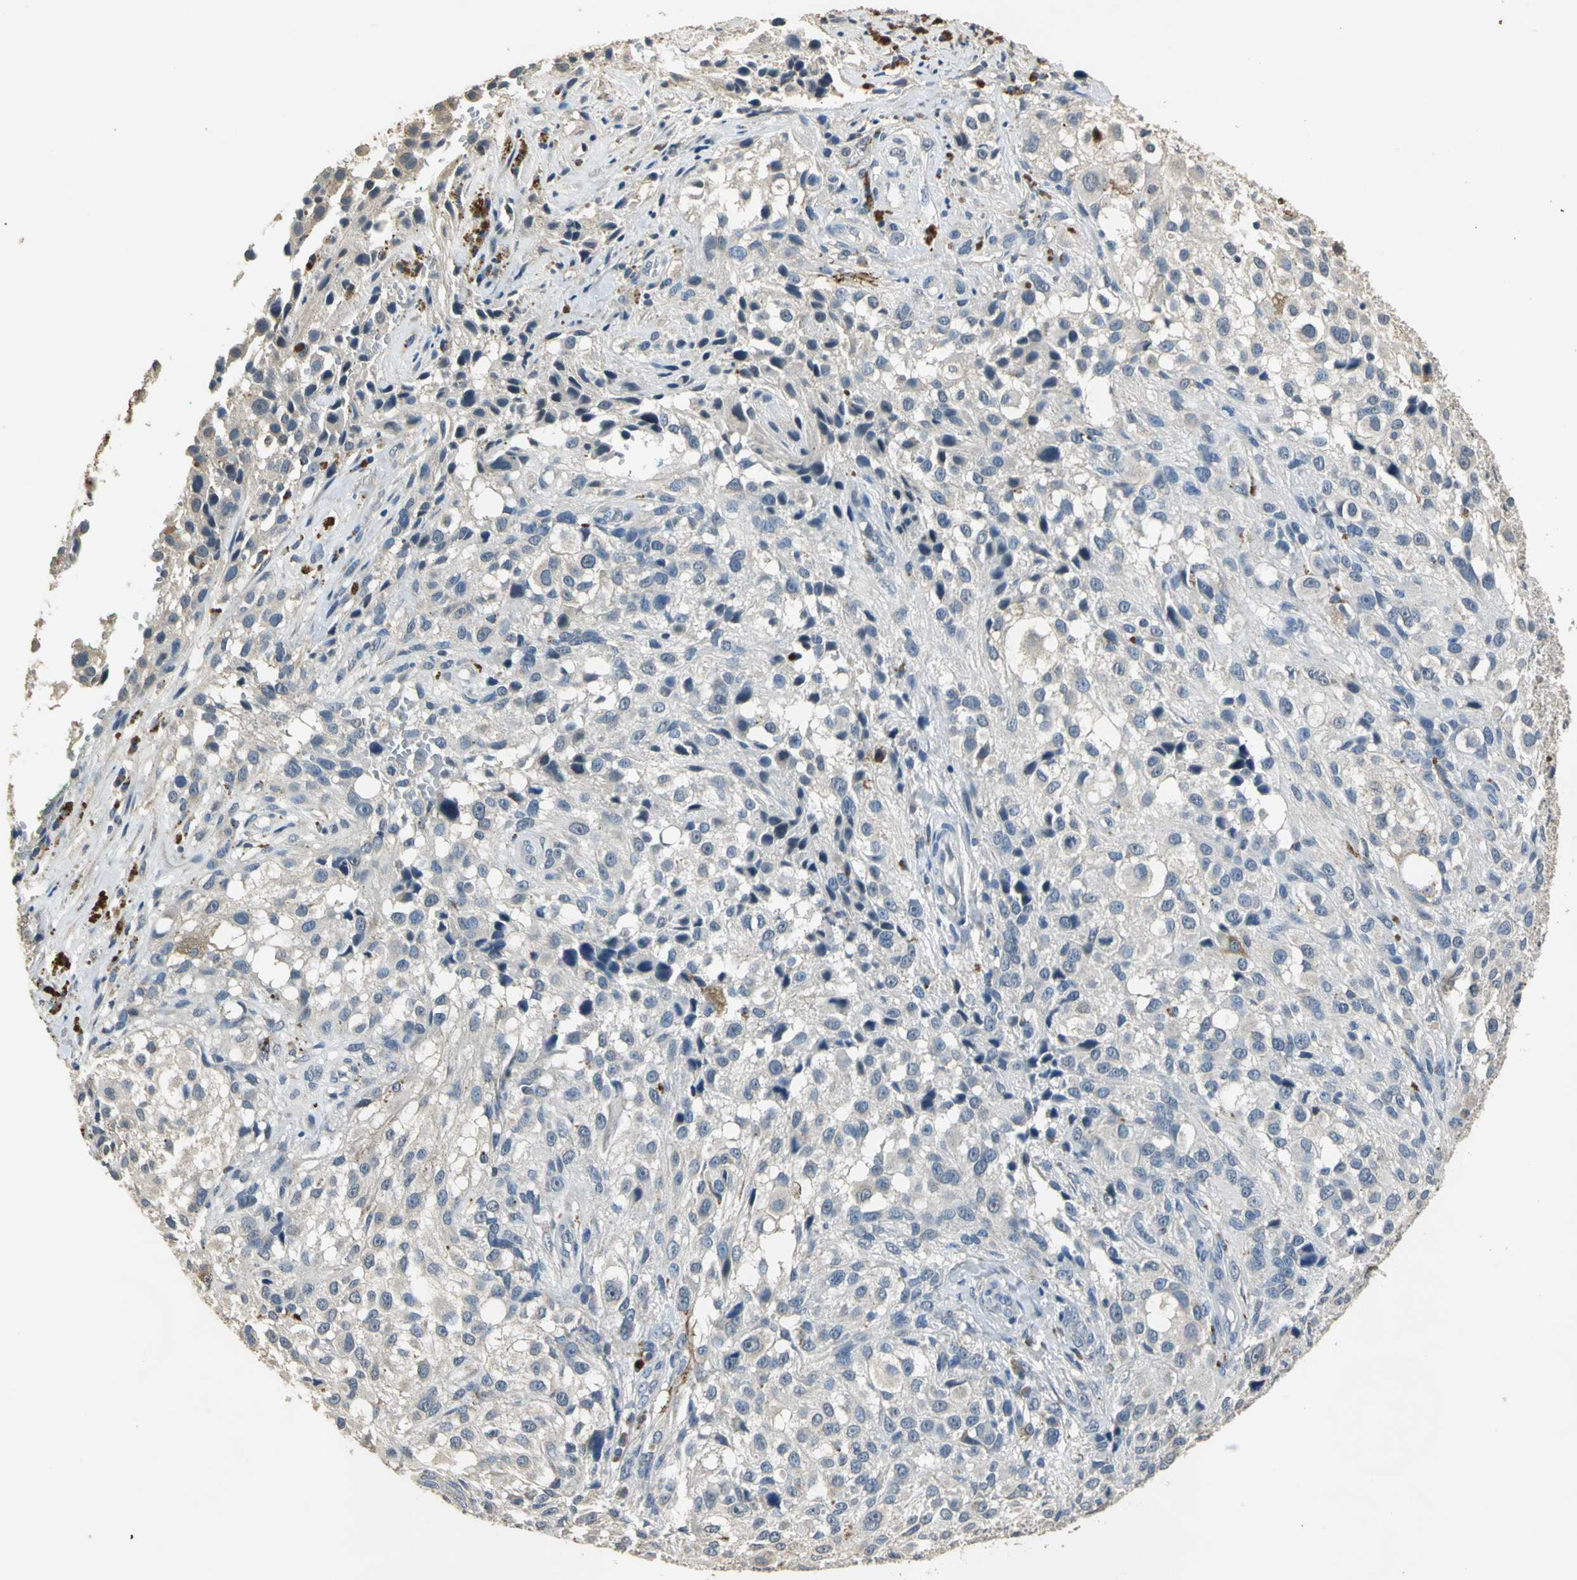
{"staining": {"intensity": "negative", "quantity": "none", "location": "none"}, "tissue": "melanoma", "cell_type": "Tumor cells", "image_type": "cancer", "snomed": [{"axis": "morphology", "description": "Necrosis, NOS"}, {"axis": "morphology", "description": "Malignant melanoma, NOS"}, {"axis": "topography", "description": "Skin"}], "caption": "The image displays no staining of tumor cells in melanoma.", "gene": "OCLN", "patient": {"sex": "female", "age": 87}}